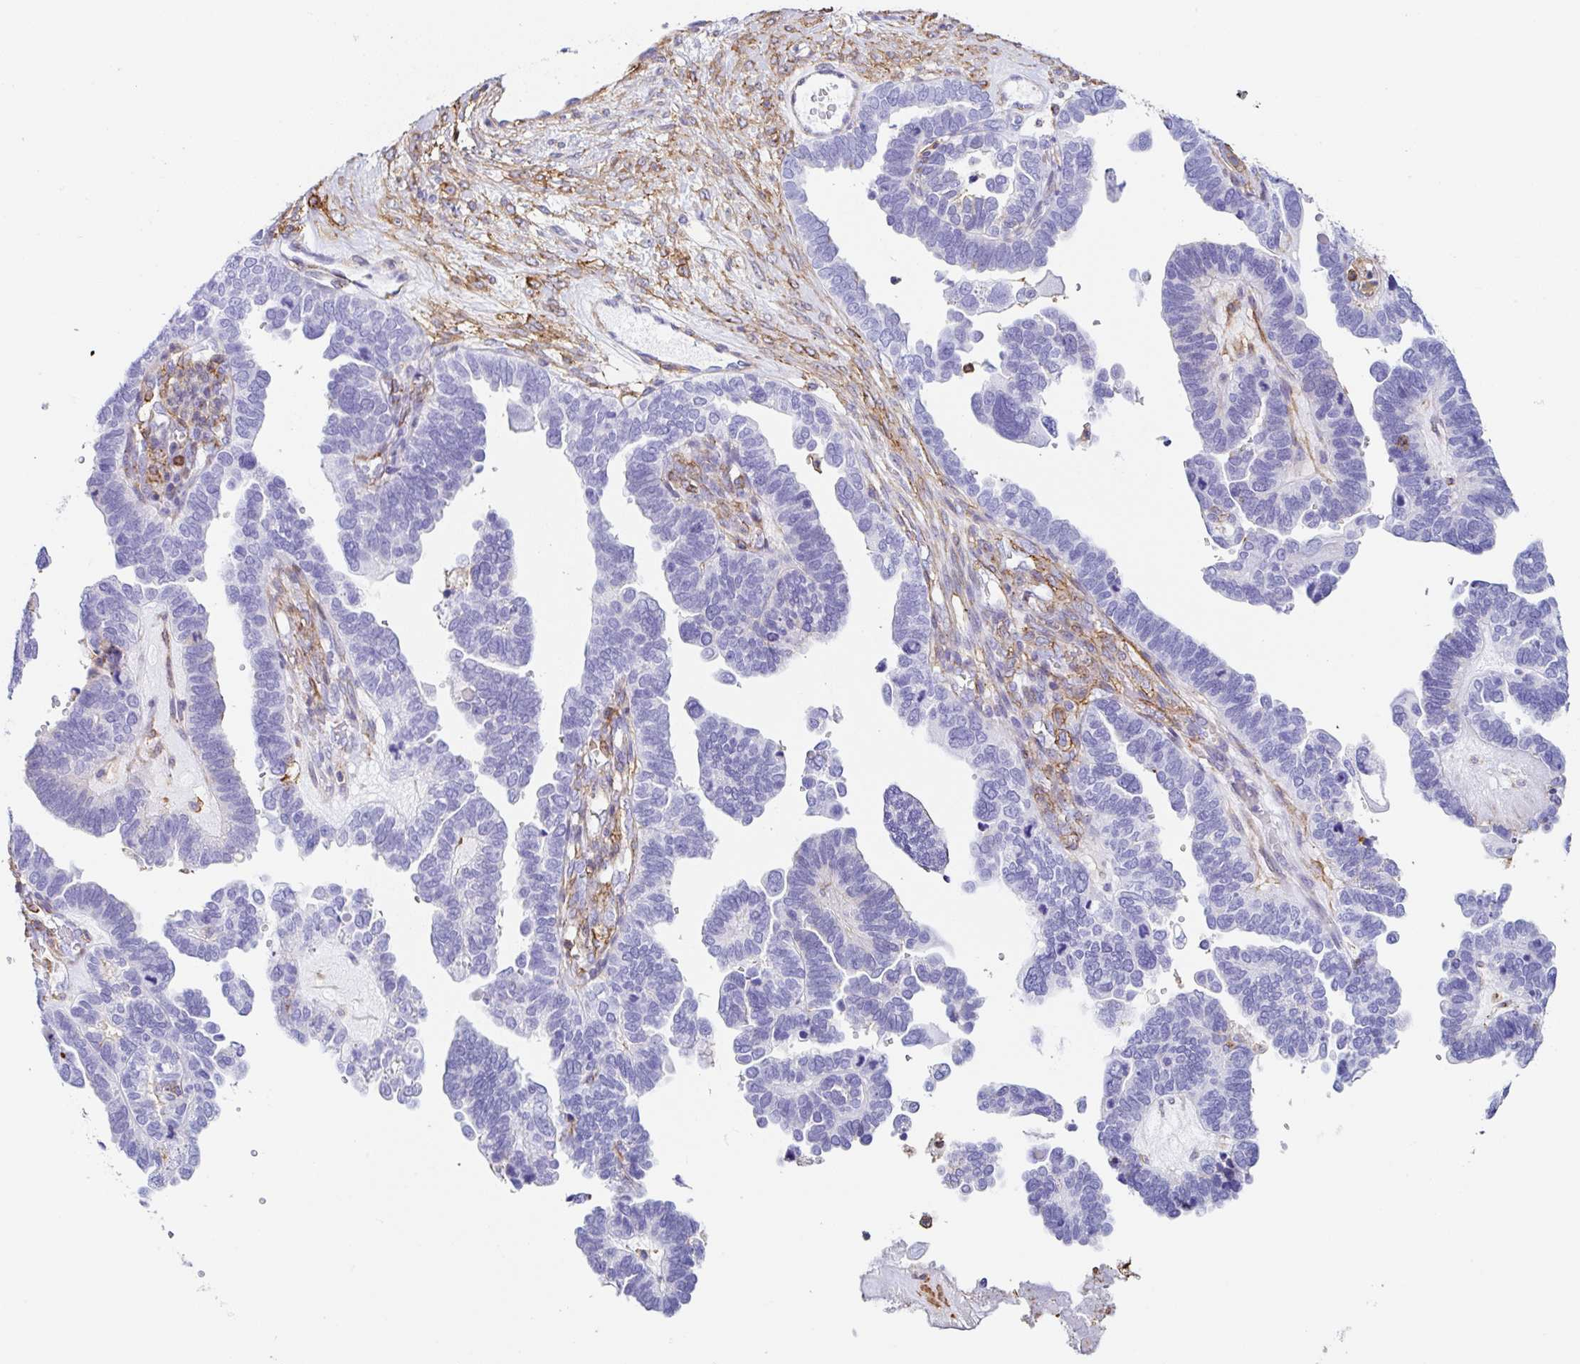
{"staining": {"intensity": "negative", "quantity": "none", "location": "none"}, "tissue": "ovarian cancer", "cell_type": "Tumor cells", "image_type": "cancer", "snomed": [{"axis": "morphology", "description": "Cystadenocarcinoma, serous, NOS"}, {"axis": "topography", "description": "Ovary"}], "caption": "Tumor cells are negative for brown protein staining in ovarian cancer (serous cystadenocarcinoma).", "gene": "MTTP", "patient": {"sex": "female", "age": 51}}